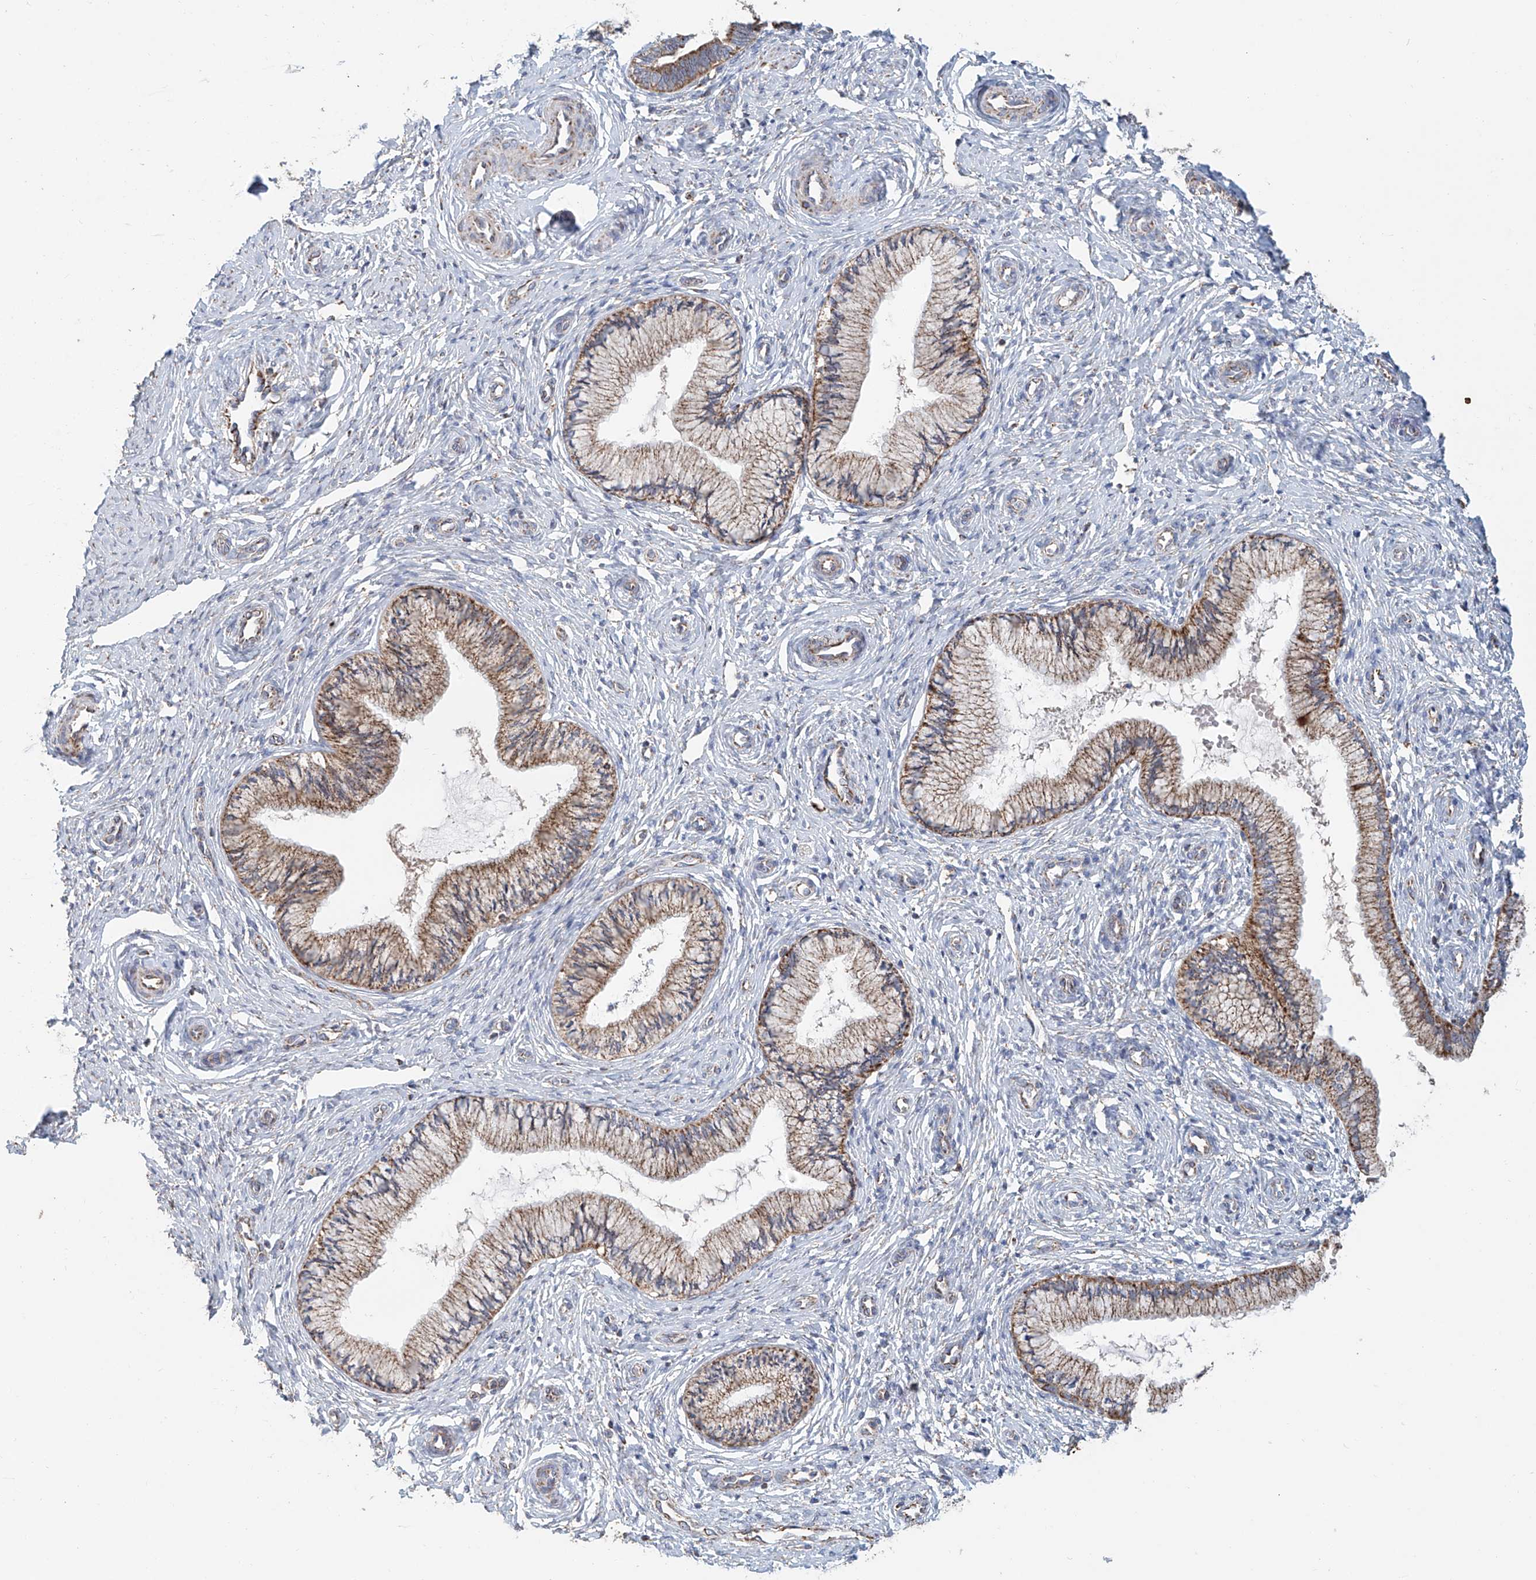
{"staining": {"intensity": "moderate", "quantity": ">75%", "location": "cytoplasmic/membranous"}, "tissue": "cervix", "cell_type": "Glandular cells", "image_type": "normal", "snomed": [{"axis": "morphology", "description": "Normal tissue, NOS"}, {"axis": "topography", "description": "Cervix"}], "caption": "Immunohistochemistry (IHC) staining of benign cervix, which shows medium levels of moderate cytoplasmic/membranous staining in approximately >75% of glandular cells indicating moderate cytoplasmic/membranous protein expression. The staining was performed using DAB (brown) for protein detection and nuclei were counterstained in hematoxylin (blue).", "gene": "MCL1", "patient": {"sex": "female", "age": 27}}